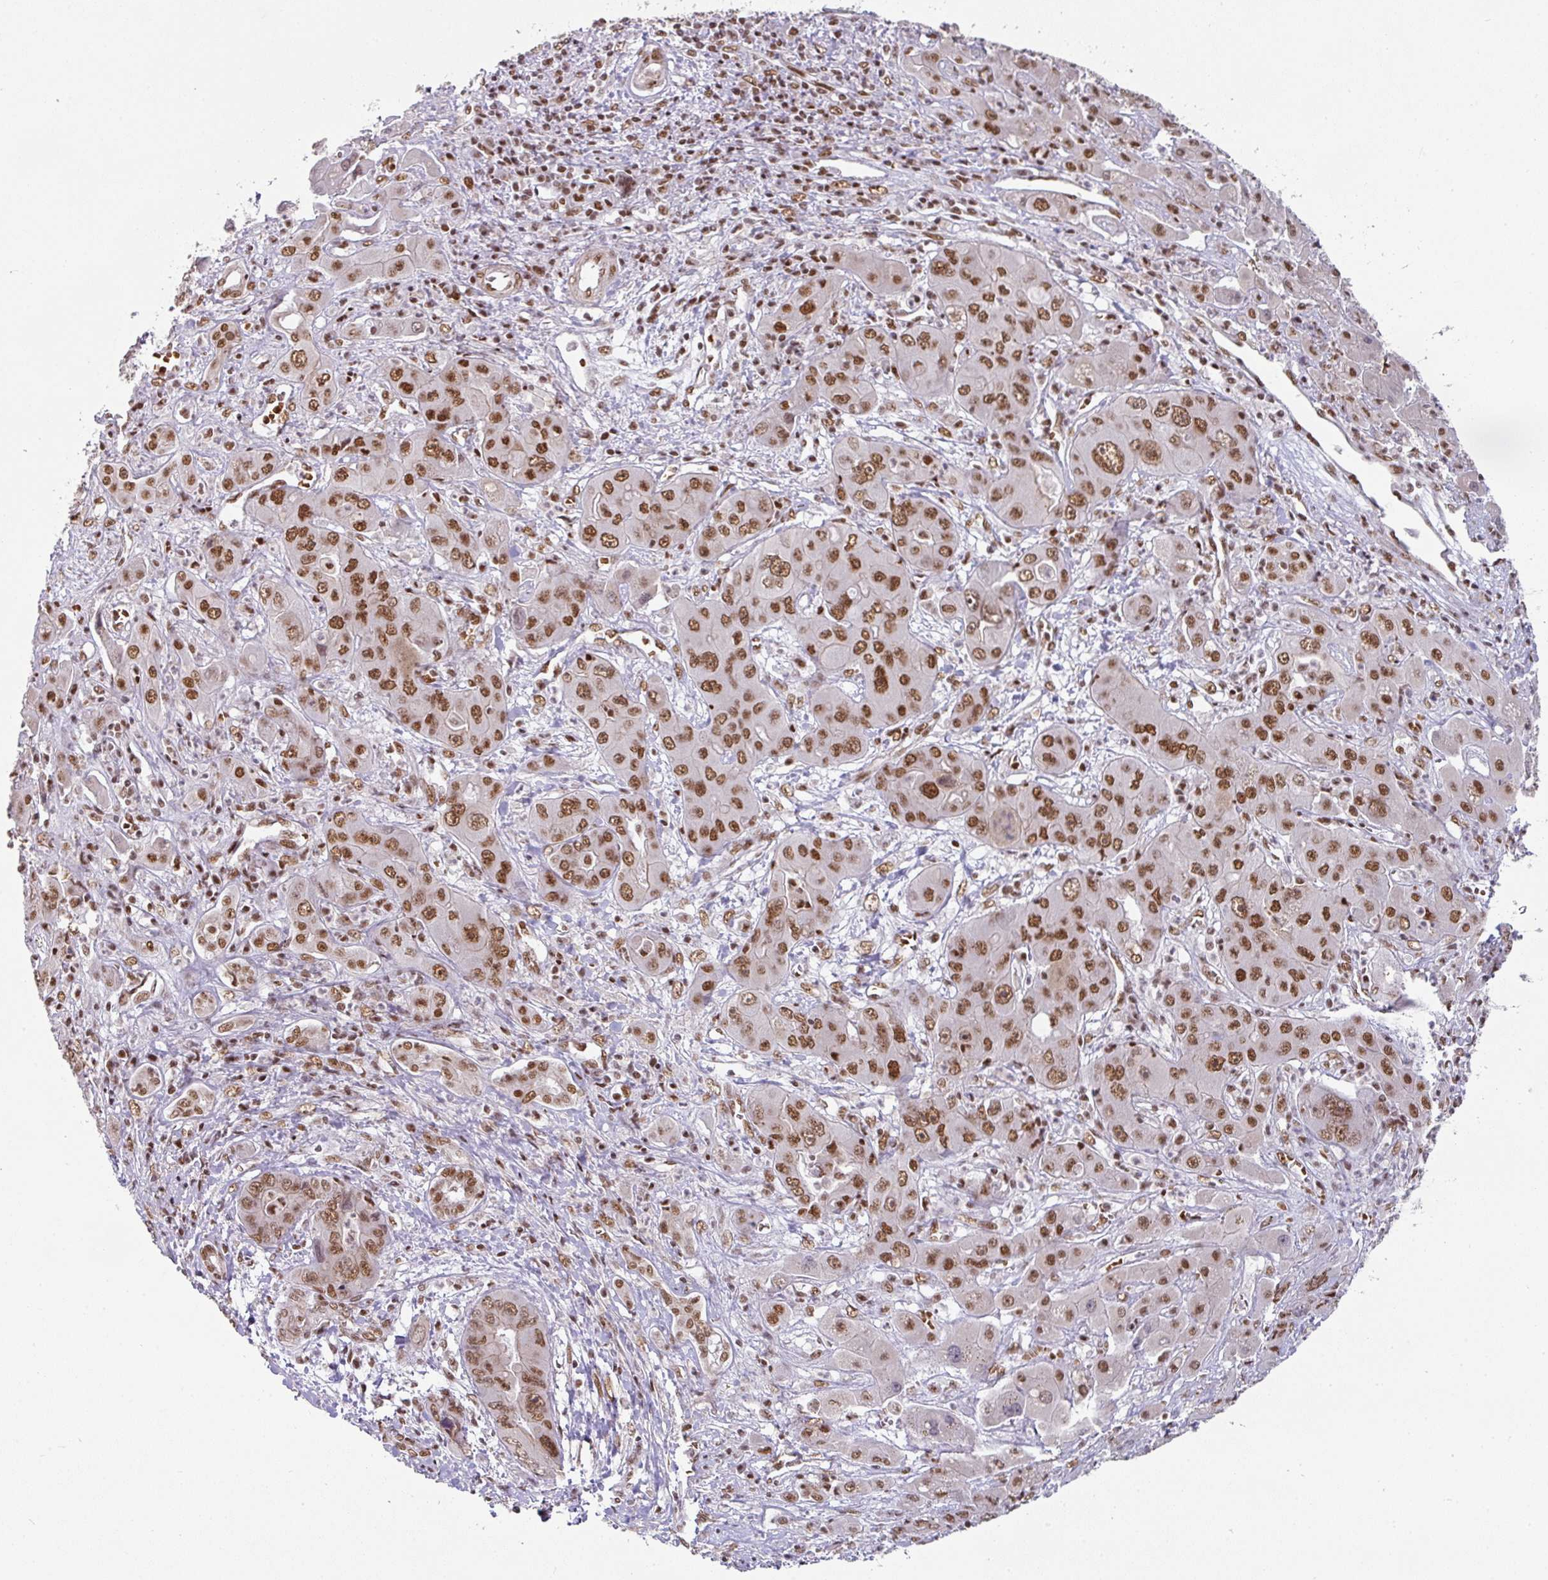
{"staining": {"intensity": "moderate", "quantity": ">75%", "location": "nuclear"}, "tissue": "liver cancer", "cell_type": "Tumor cells", "image_type": "cancer", "snomed": [{"axis": "morphology", "description": "Cholangiocarcinoma"}, {"axis": "topography", "description": "Liver"}], "caption": "Human liver cholangiocarcinoma stained with a protein marker demonstrates moderate staining in tumor cells.", "gene": "NCOA5", "patient": {"sex": "male", "age": 67}}